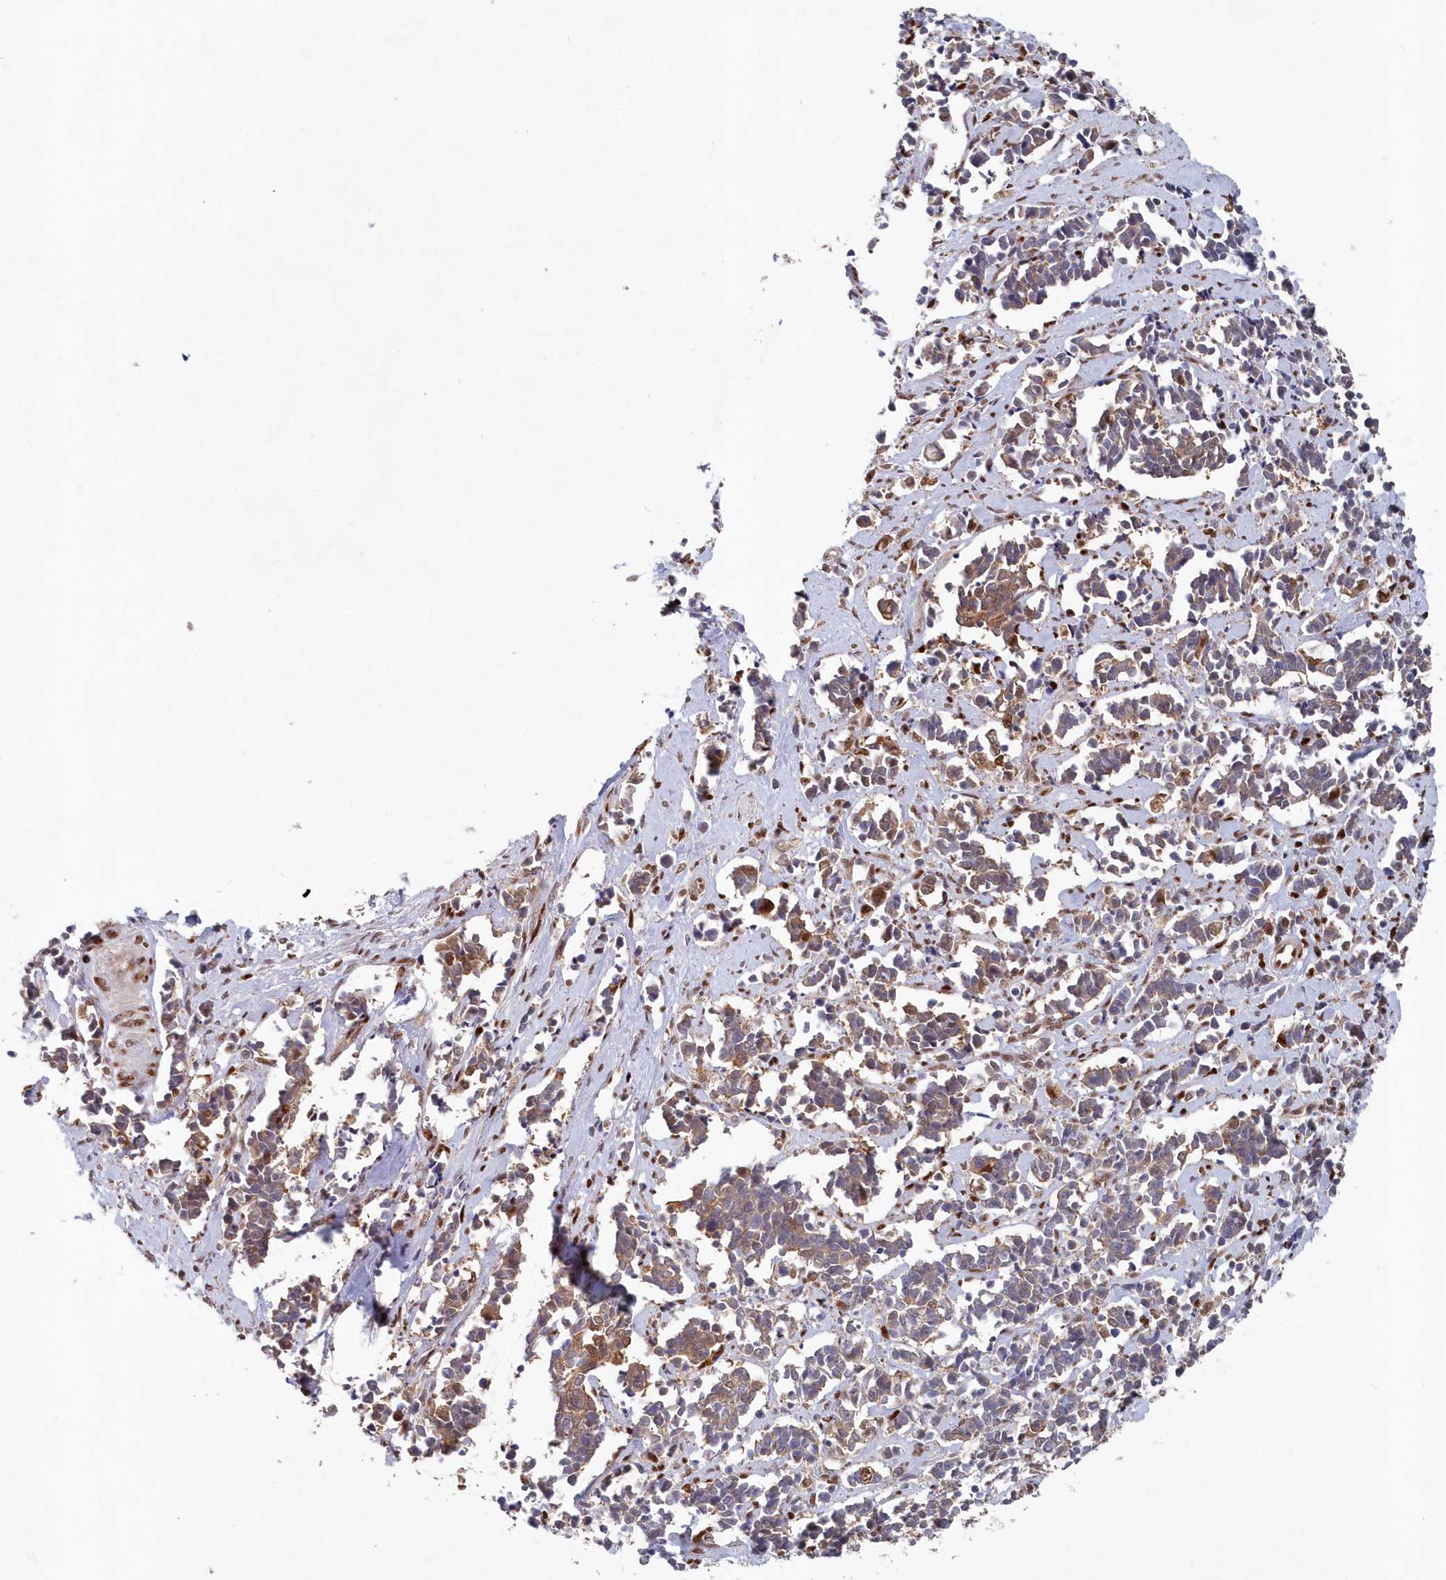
{"staining": {"intensity": "moderate", "quantity": "25%-75%", "location": "cytoplasmic/membranous"}, "tissue": "cervical cancer", "cell_type": "Tumor cells", "image_type": "cancer", "snomed": [{"axis": "morphology", "description": "Normal tissue, NOS"}, {"axis": "morphology", "description": "Squamous cell carcinoma, NOS"}, {"axis": "topography", "description": "Cervix"}], "caption": "A micrograph of human squamous cell carcinoma (cervical) stained for a protein exhibits moderate cytoplasmic/membranous brown staining in tumor cells.", "gene": "ABHD14B", "patient": {"sex": "female", "age": 35}}